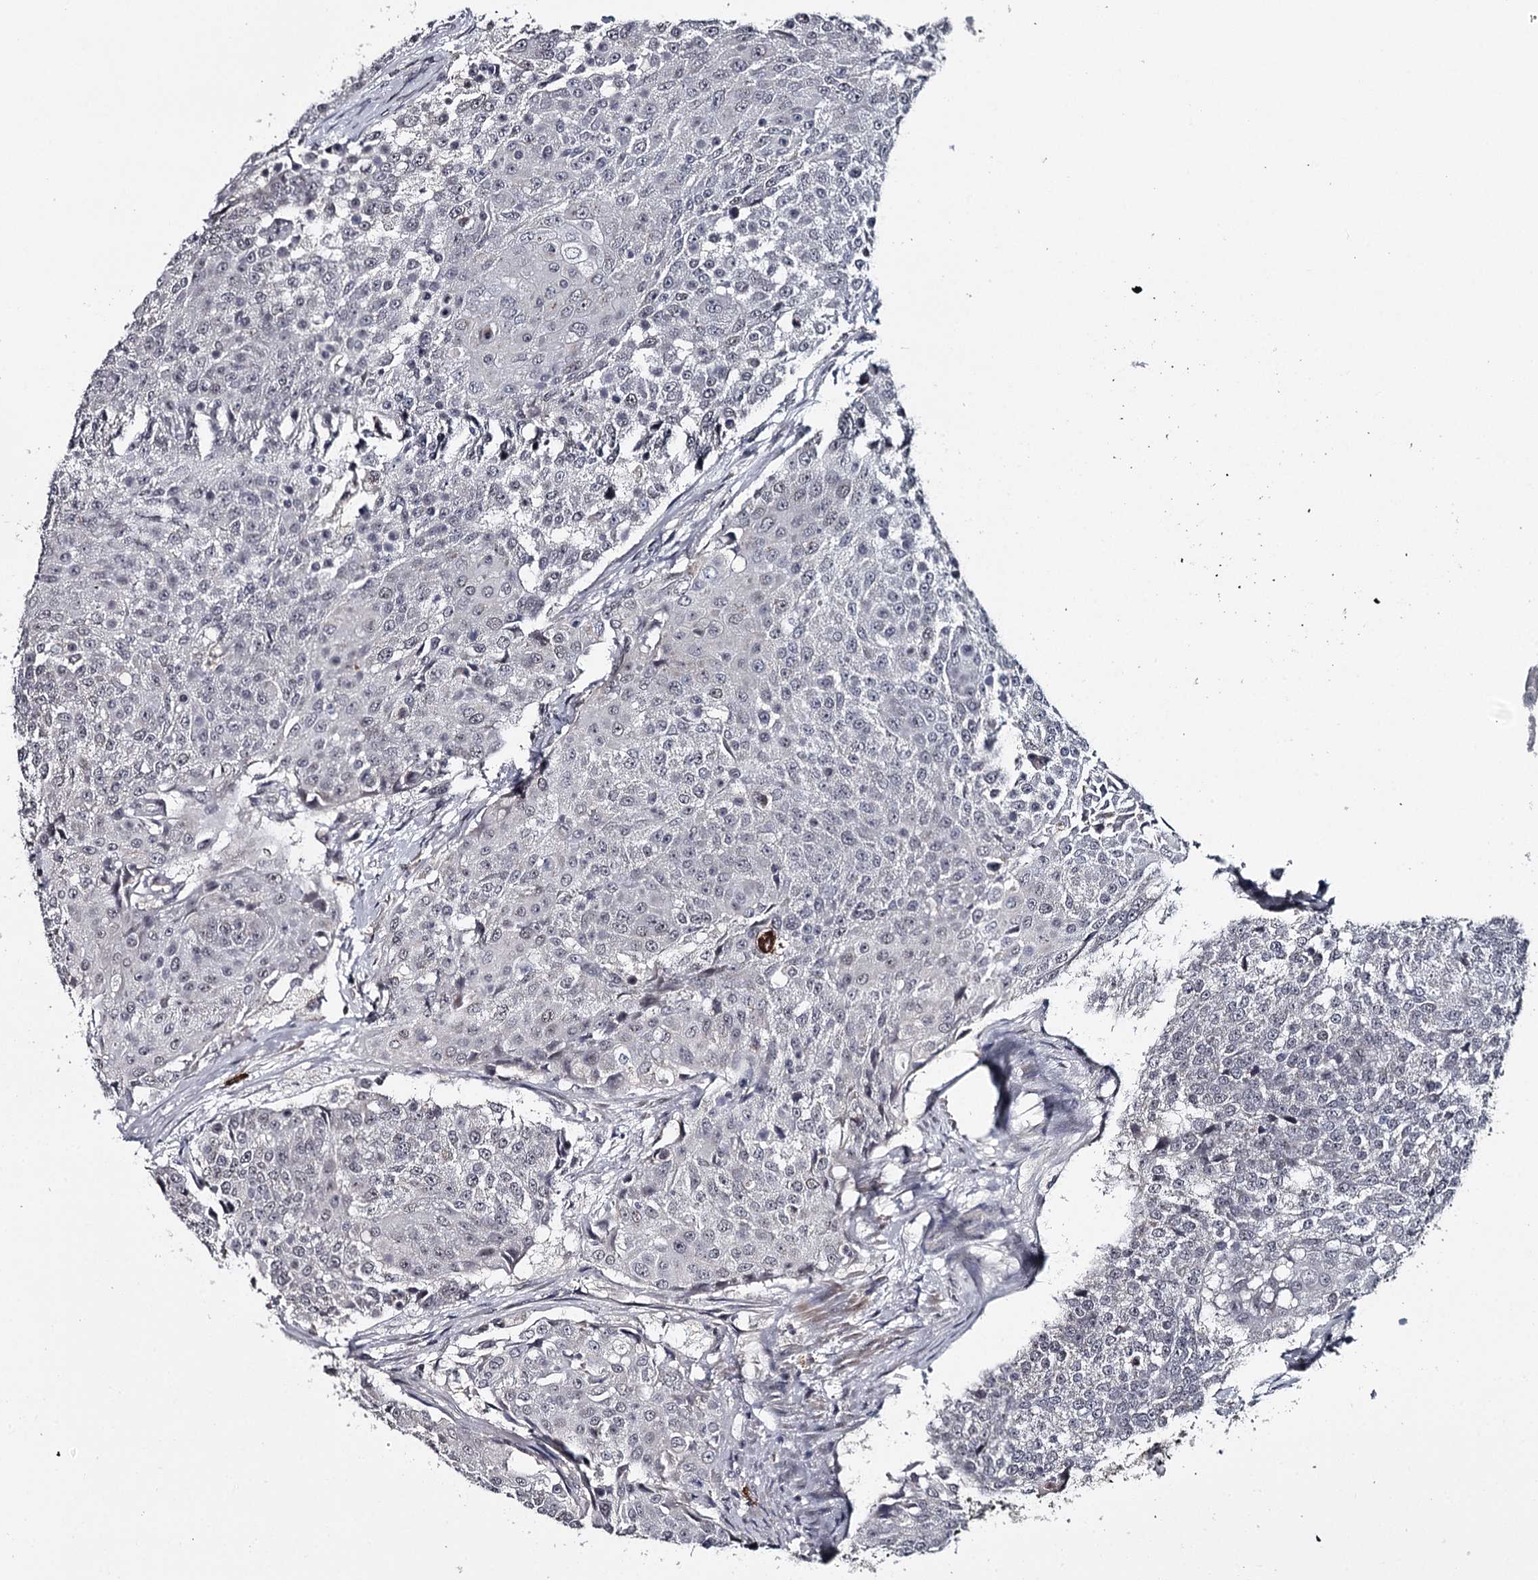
{"staining": {"intensity": "negative", "quantity": "none", "location": "none"}, "tissue": "urothelial cancer", "cell_type": "Tumor cells", "image_type": "cancer", "snomed": [{"axis": "morphology", "description": "Urothelial carcinoma, High grade"}, {"axis": "topography", "description": "Urinary bladder"}], "caption": "This is an immunohistochemistry (IHC) micrograph of urothelial cancer. There is no staining in tumor cells.", "gene": "GTSF1", "patient": {"sex": "female", "age": 63}}